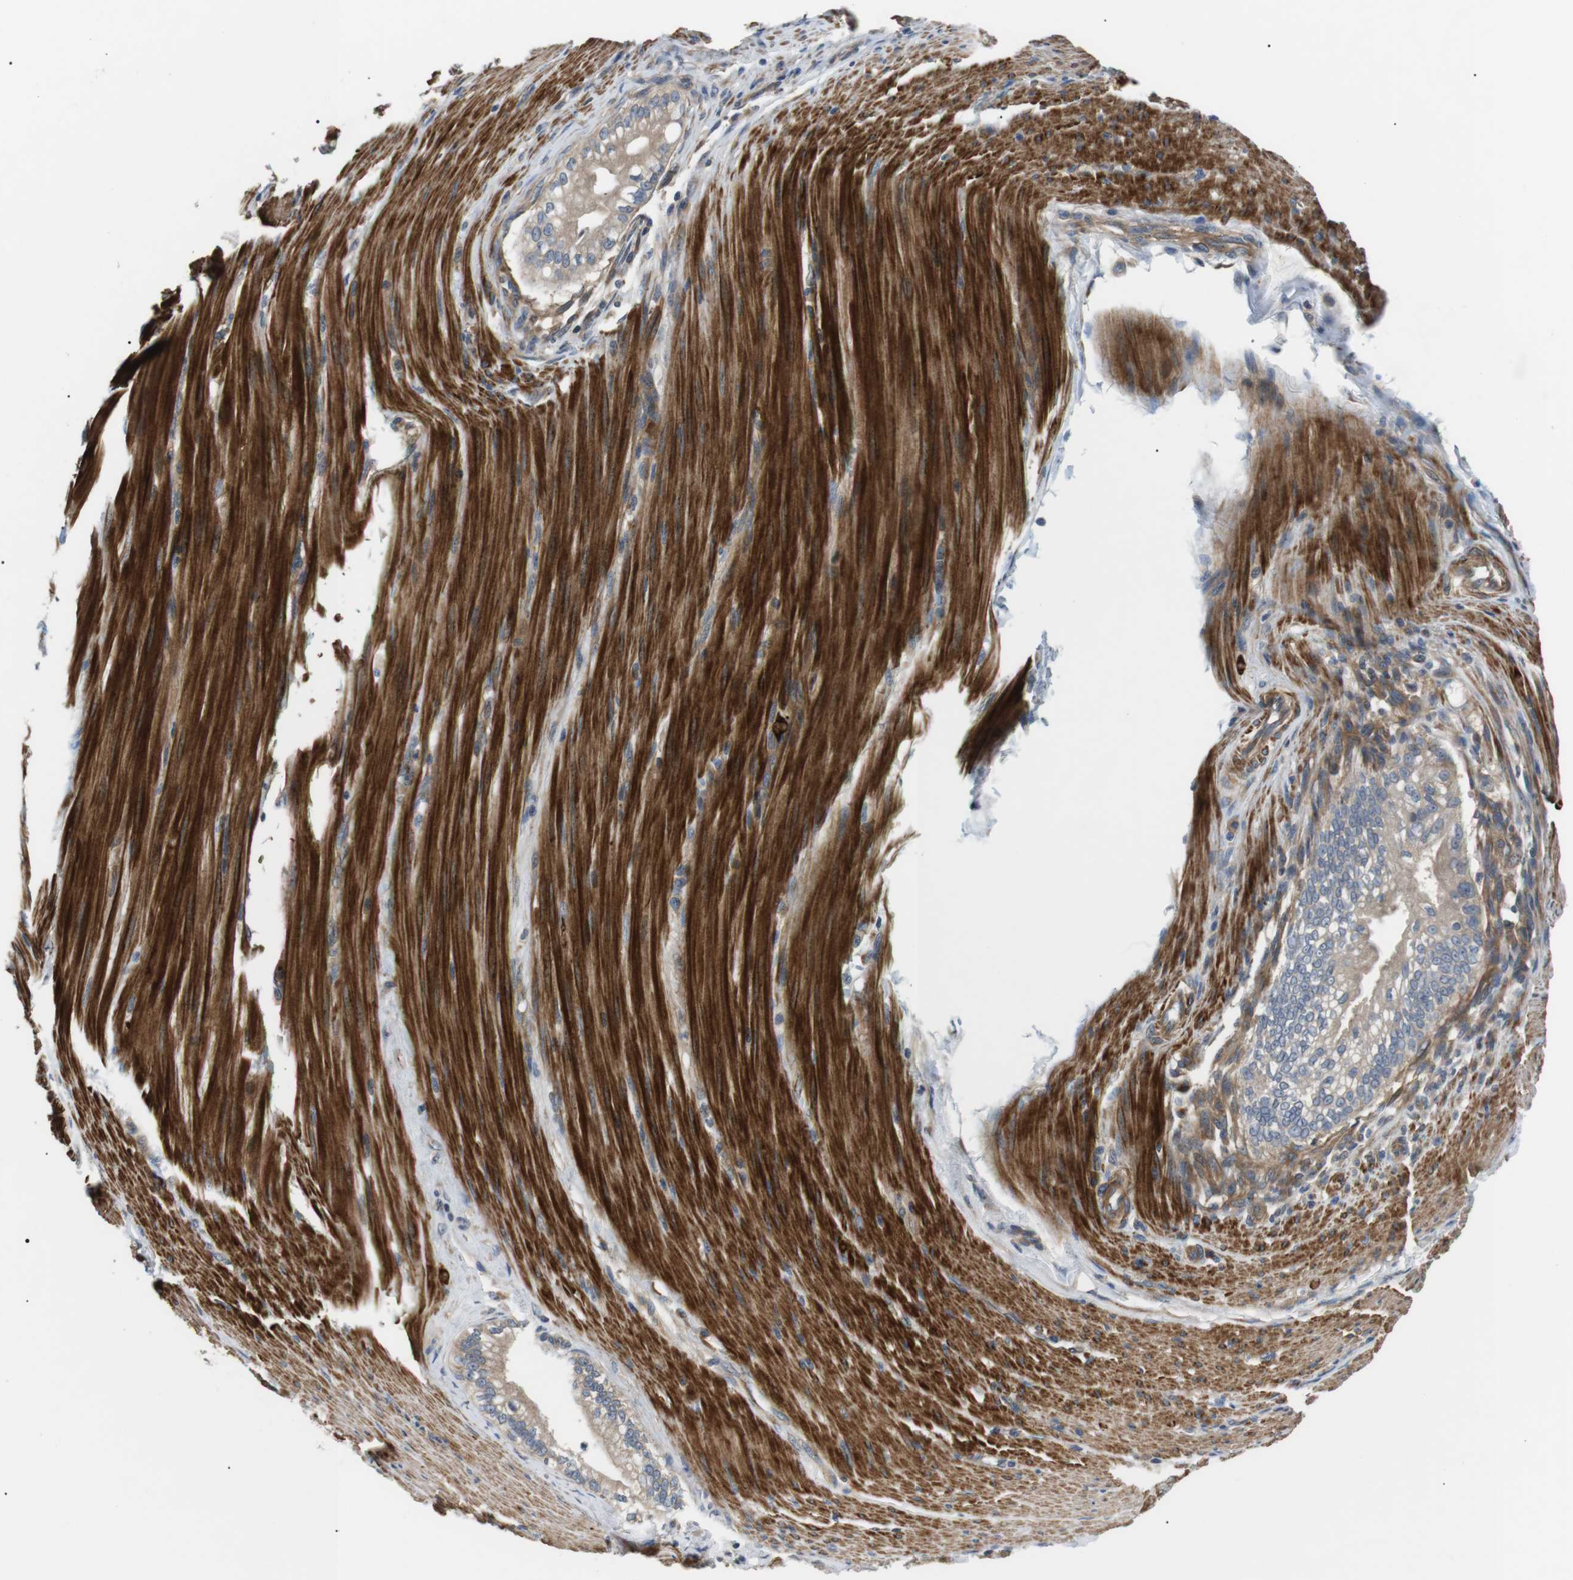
{"staining": {"intensity": "weak", "quantity": ">75%", "location": "cytoplasmic/membranous"}, "tissue": "pancreatic cancer", "cell_type": "Tumor cells", "image_type": "cancer", "snomed": [{"axis": "morphology", "description": "Normal tissue, NOS"}, {"axis": "topography", "description": "Pancreas"}], "caption": "The micrograph reveals staining of pancreatic cancer, revealing weak cytoplasmic/membranous protein positivity (brown color) within tumor cells. The protein is stained brown, and the nuclei are stained in blue (DAB (3,3'-diaminobenzidine) IHC with brightfield microscopy, high magnification).", "gene": "DIPK1A", "patient": {"sex": "male", "age": 42}}